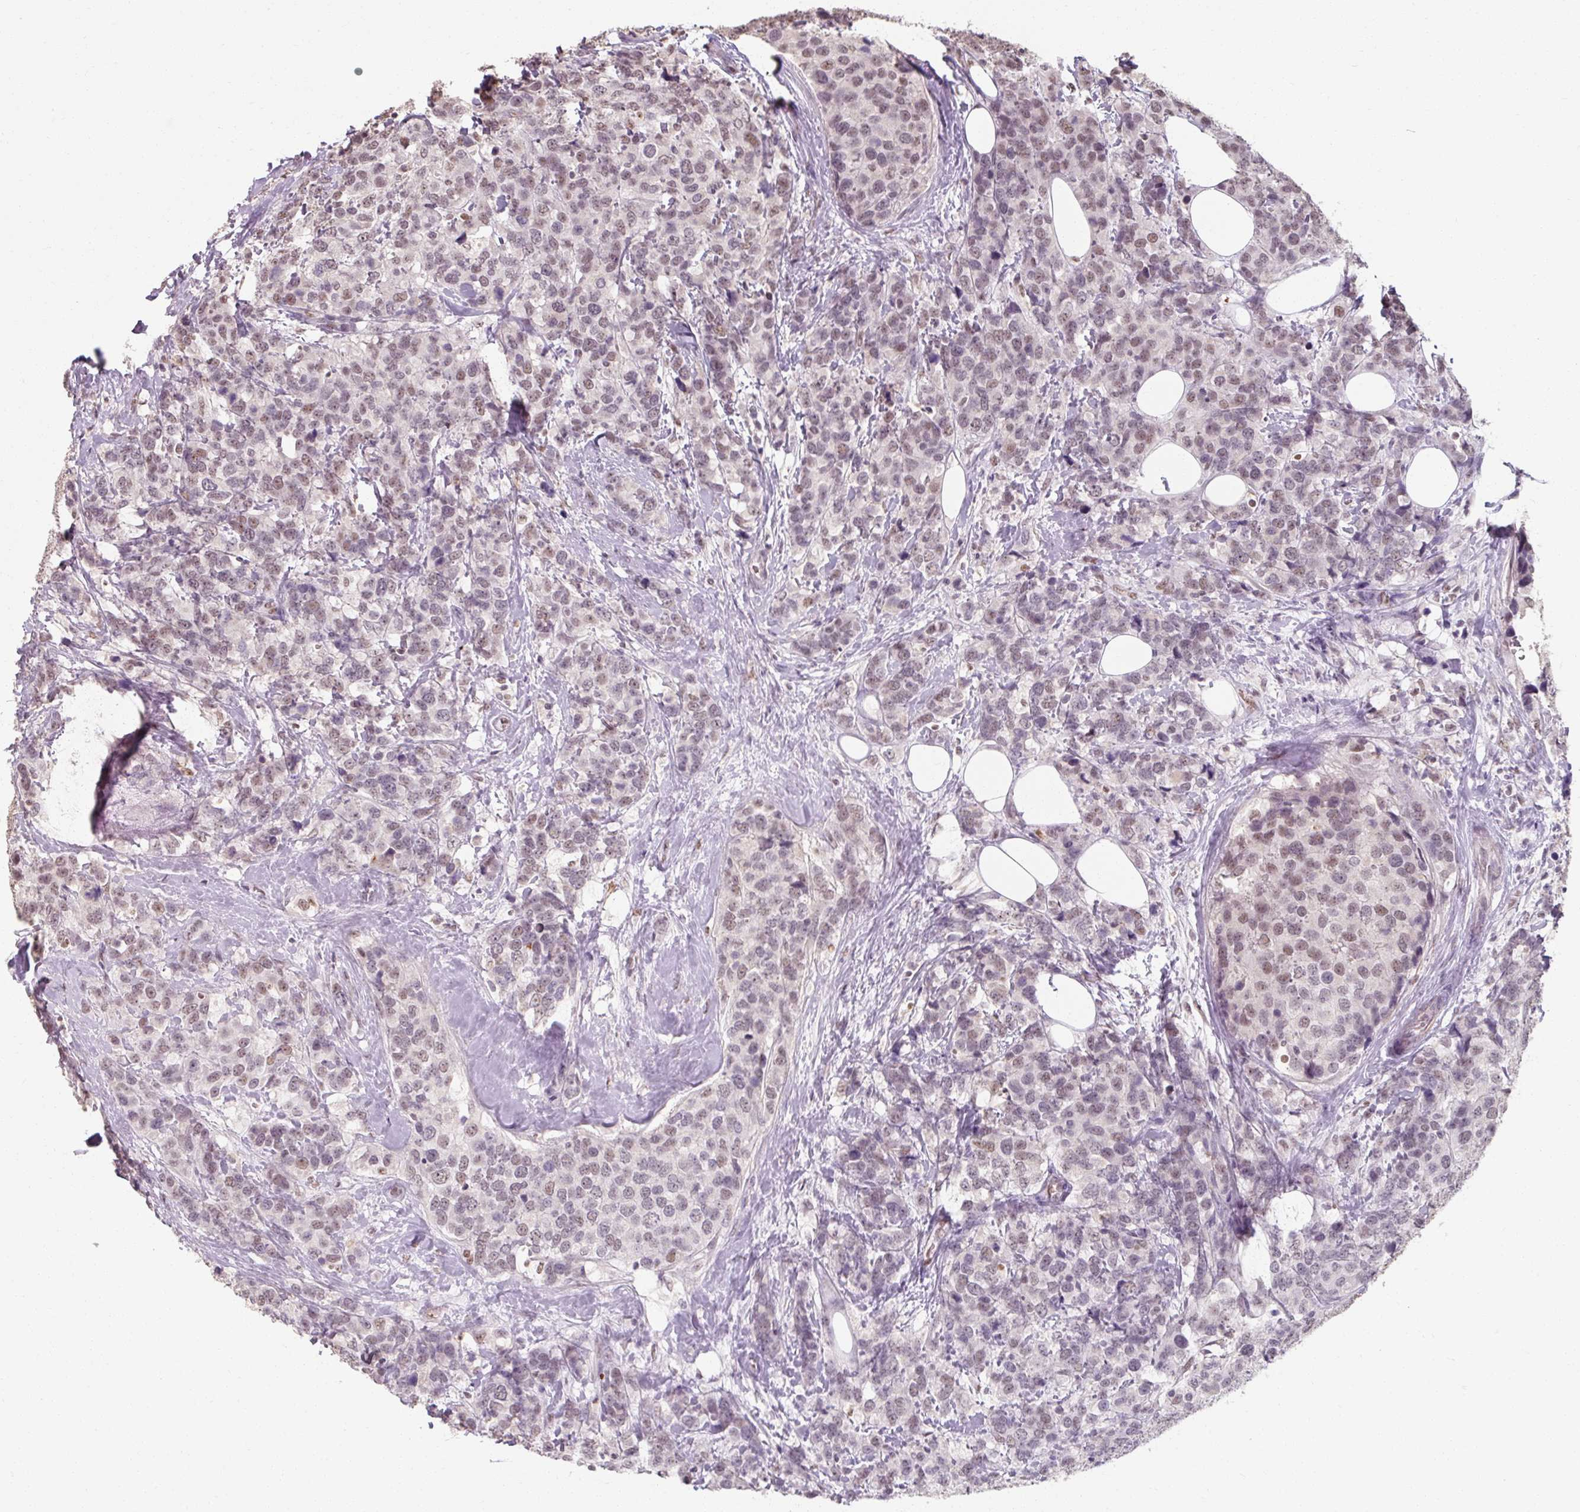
{"staining": {"intensity": "weak", "quantity": "<25%", "location": "nuclear"}, "tissue": "breast cancer", "cell_type": "Tumor cells", "image_type": "cancer", "snomed": [{"axis": "morphology", "description": "Lobular carcinoma"}, {"axis": "topography", "description": "Breast"}], "caption": "Human breast cancer (lobular carcinoma) stained for a protein using immunohistochemistry shows no staining in tumor cells.", "gene": "ZFTRAF1", "patient": {"sex": "female", "age": 59}}